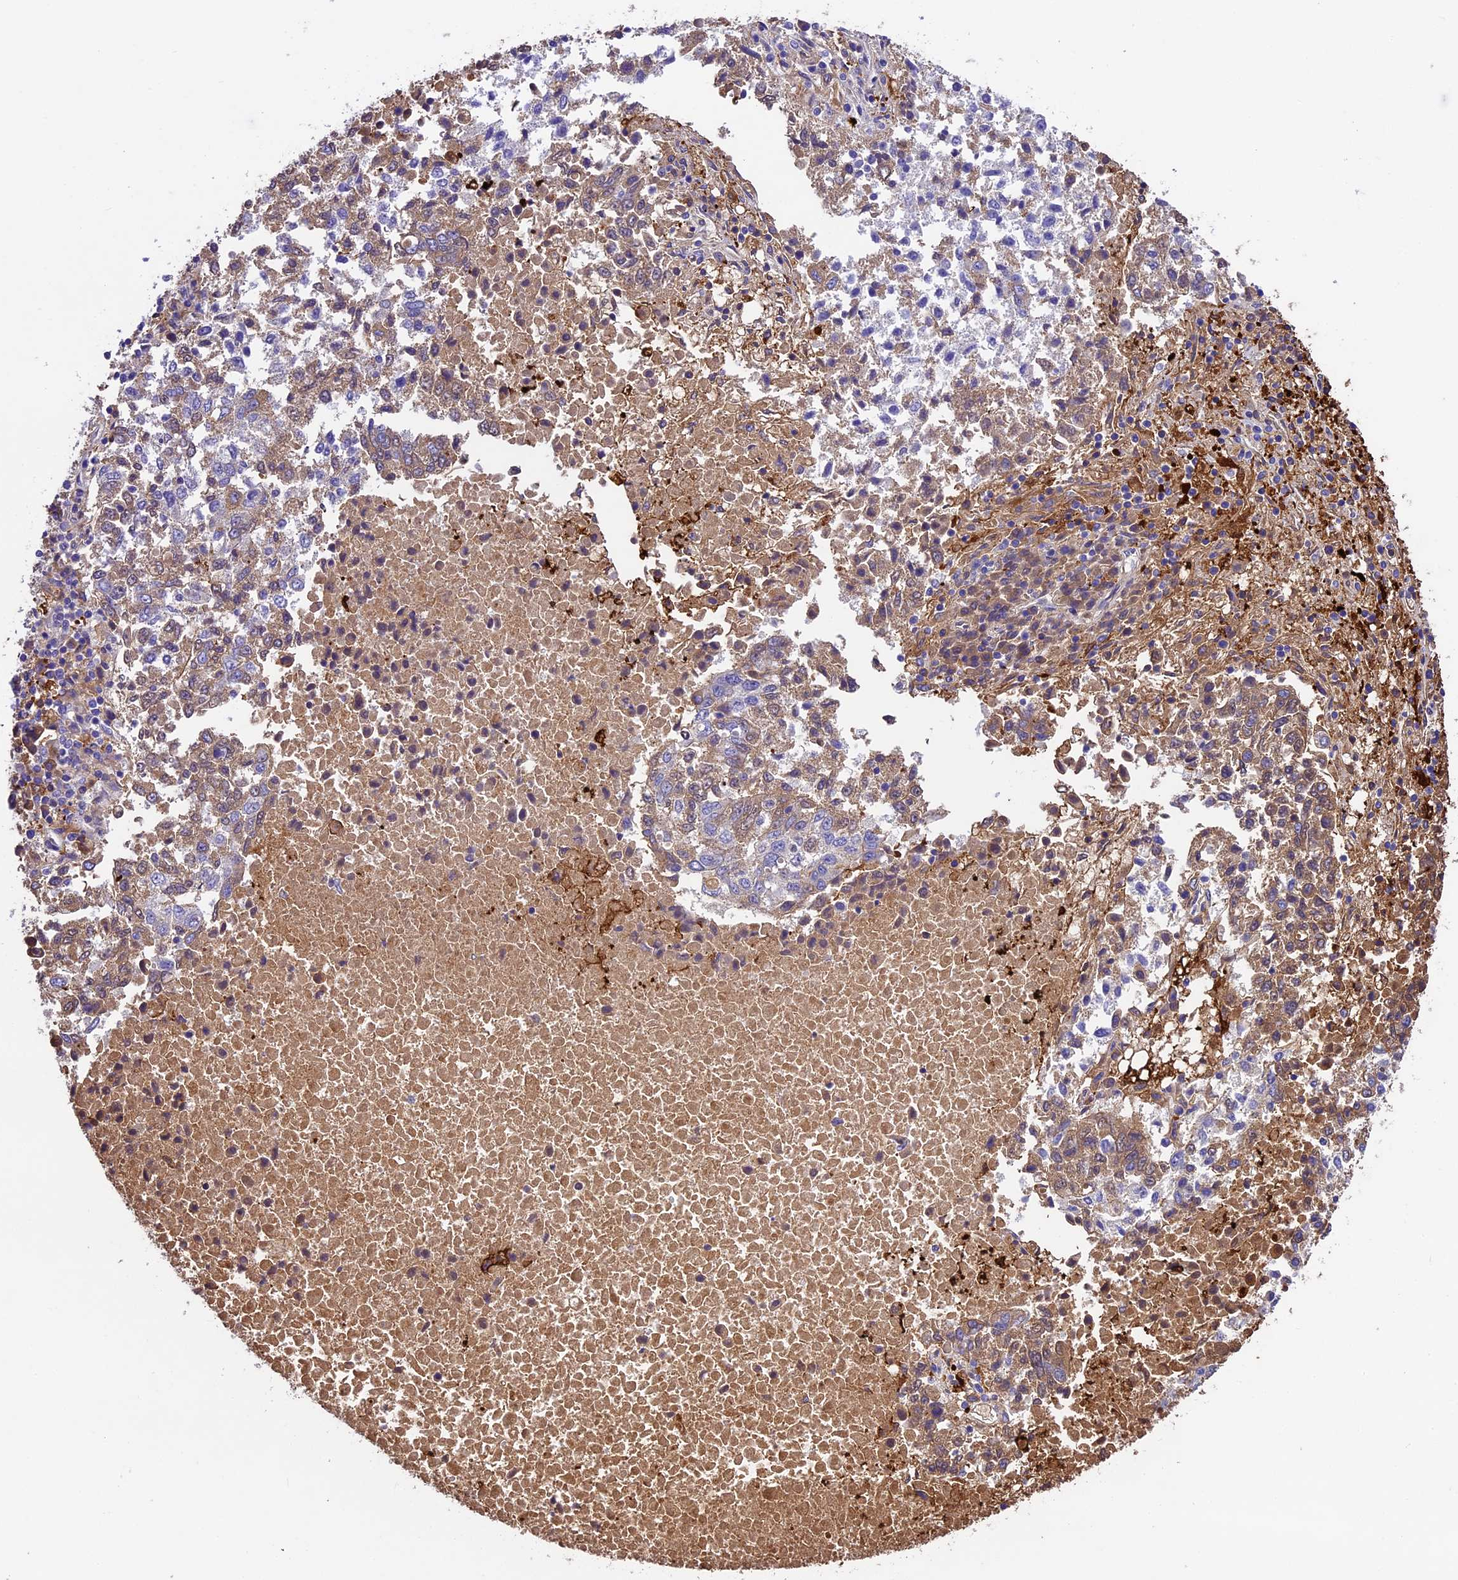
{"staining": {"intensity": "moderate", "quantity": "25%-75%", "location": "cytoplasmic/membranous"}, "tissue": "lung cancer", "cell_type": "Tumor cells", "image_type": "cancer", "snomed": [{"axis": "morphology", "description": "Squamous cell carcinoma, NOS"}, {"axis": "topography", "description": "Lung"}], "caption": "The photomicrograph reveals a brown stain indicating the presence of a protein in the cytoplasmic/membranous of tumor cells in lung cancer. The staining was performed using DAB (3,3'-diaminobenzidine) to visualize the protein expression in brown, while the nuclei were stained in blue with hematoxylin (Magnification: 20x).", "gene": "CILP2", "patient": {"sex": "male", "age": 73}}